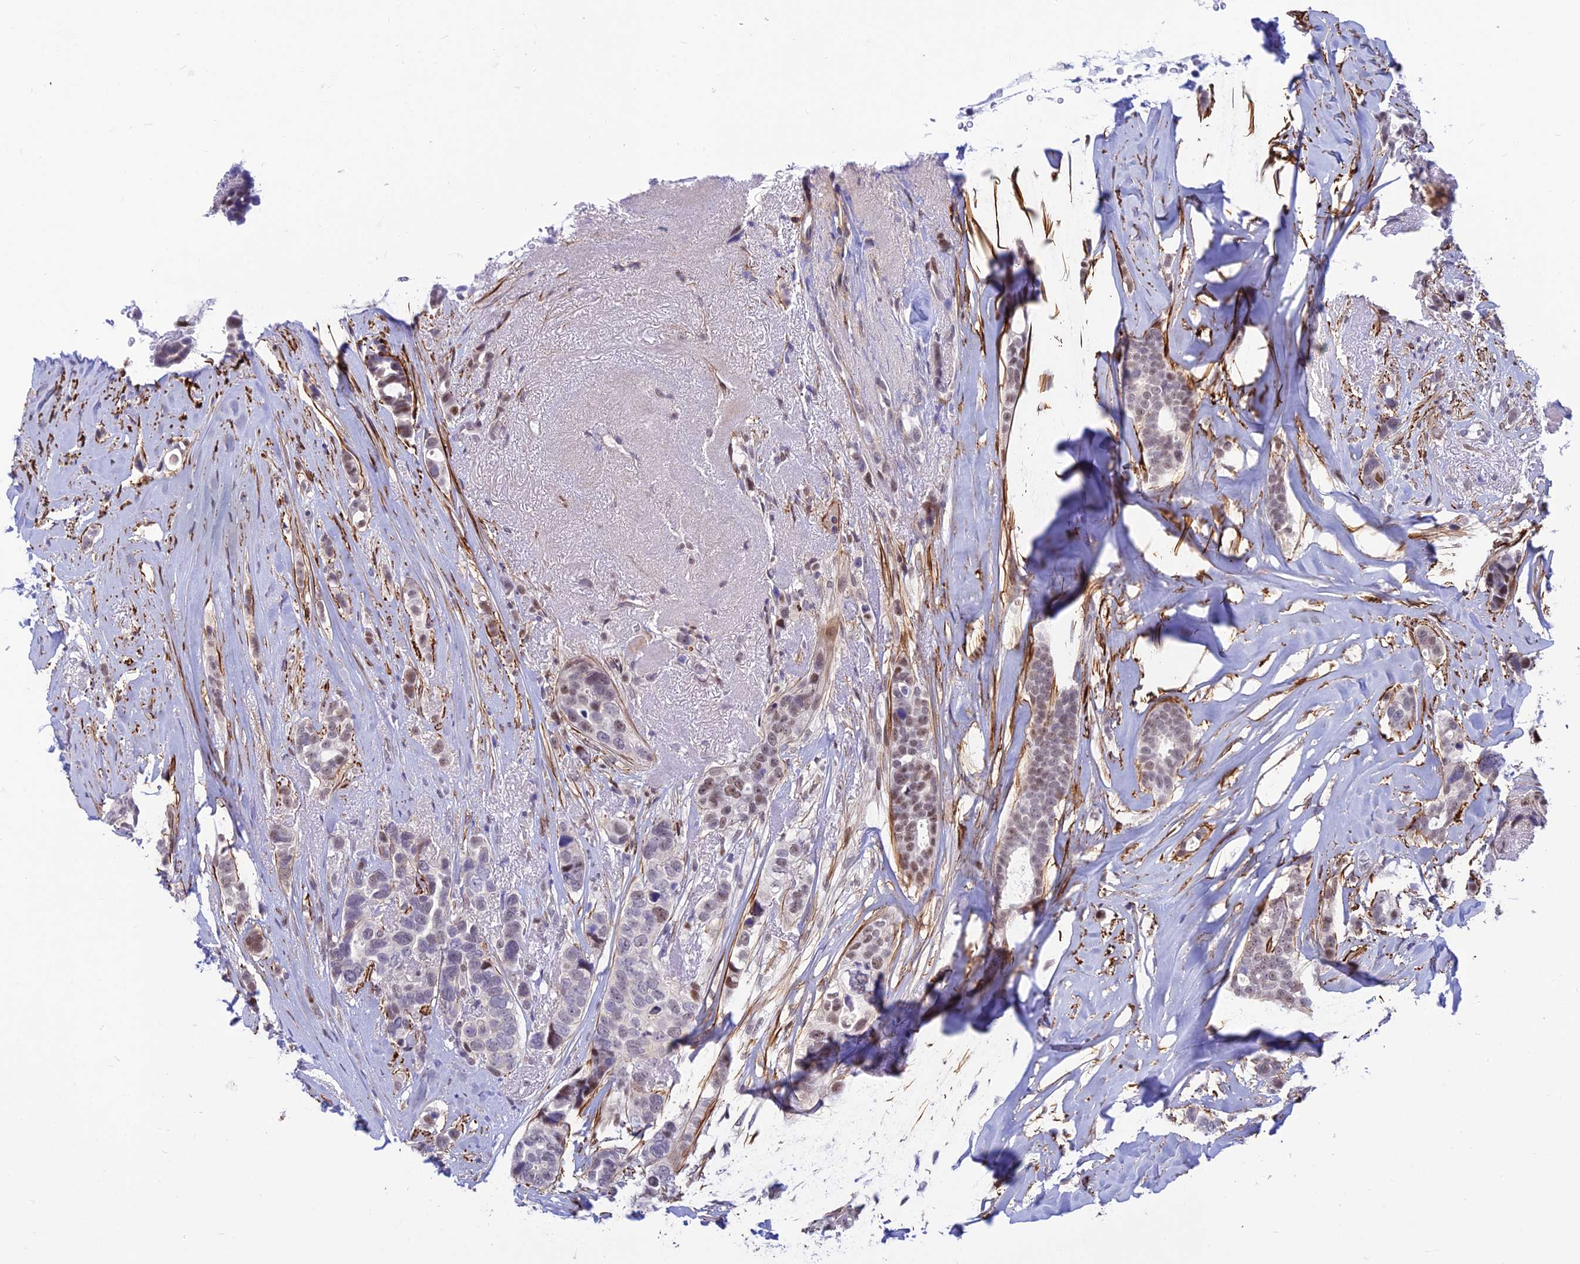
{"staining": {"intensity": "weak", "quantity": "25%-75%", "location": "nuclear"}, "tissue": "breast cancer", "cell_type": "Tumor cells", "image_type": "cancer", "snomed": [{"axis": "morphology", "description": "Lobular carcinoma"}, {"axis": "topography", "description": "Breast"}], "caption": "Immunohistochemistry image of breast lobular carcinoma stained for a protein (brown), which demonstrates low levels of weak nuclear staining in about 25%-75% of tumor cells.", "gene": "CLK4", "patient": {"sex": "female", "age": 51}}